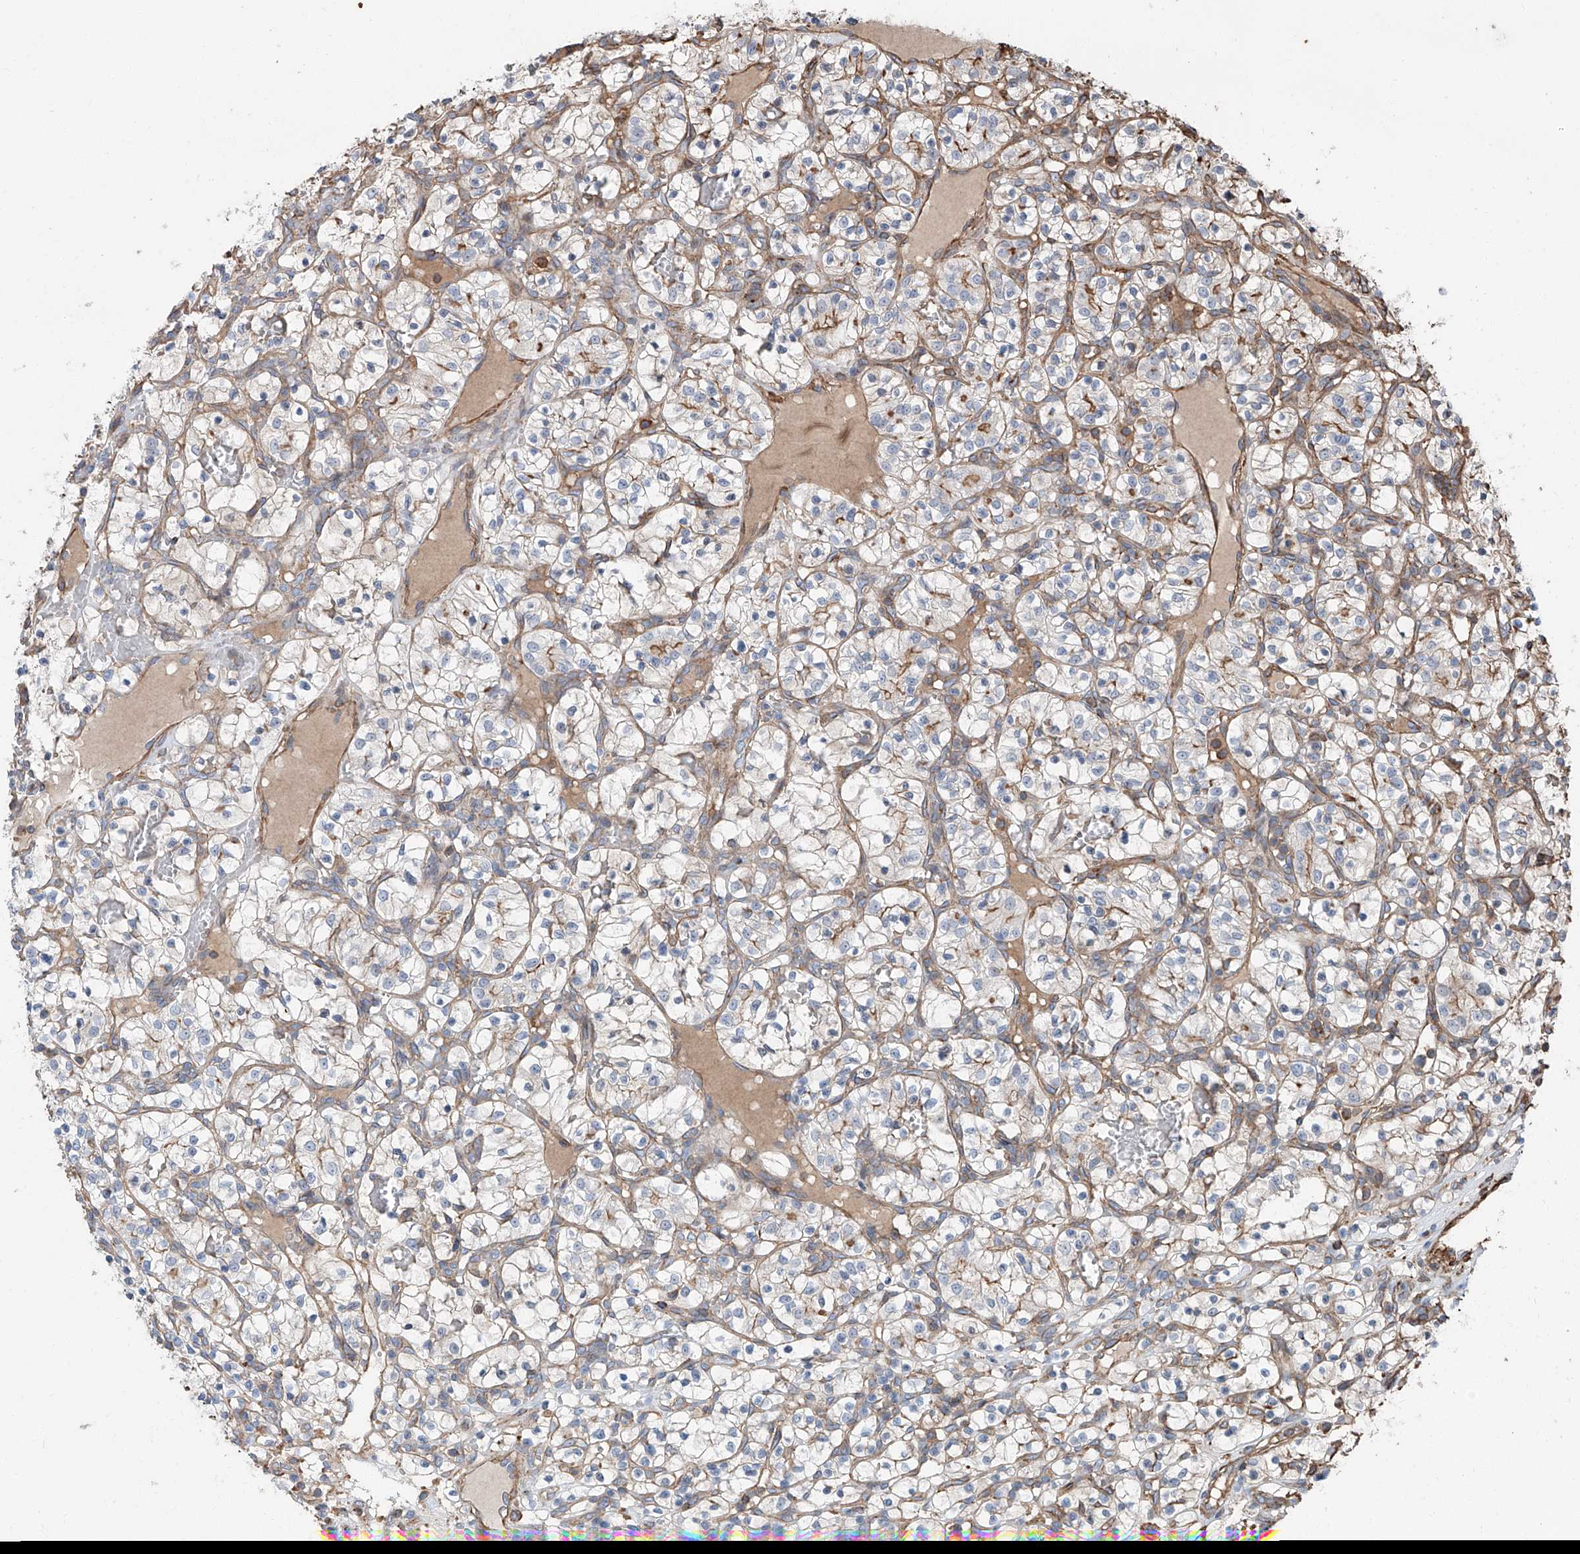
{"staining": {"intensity": "weak", "quantity": "<25%", "location": "cytoplasmic/membranous"}, "tissue": "renal cancer", "cell_type": "Tumor cells", "image_type": "cancer", "snomed": [{"axis": "morphology", "description": "Adenocarcinoma, NOS"}, {"axis": "topography", "description": "Kidney"}], "caption": "Tumor cells are negative for brown protein staining in renal cancer.", "gene": "PIEZO2", "patient": {"sex": "female", "age": 57}}